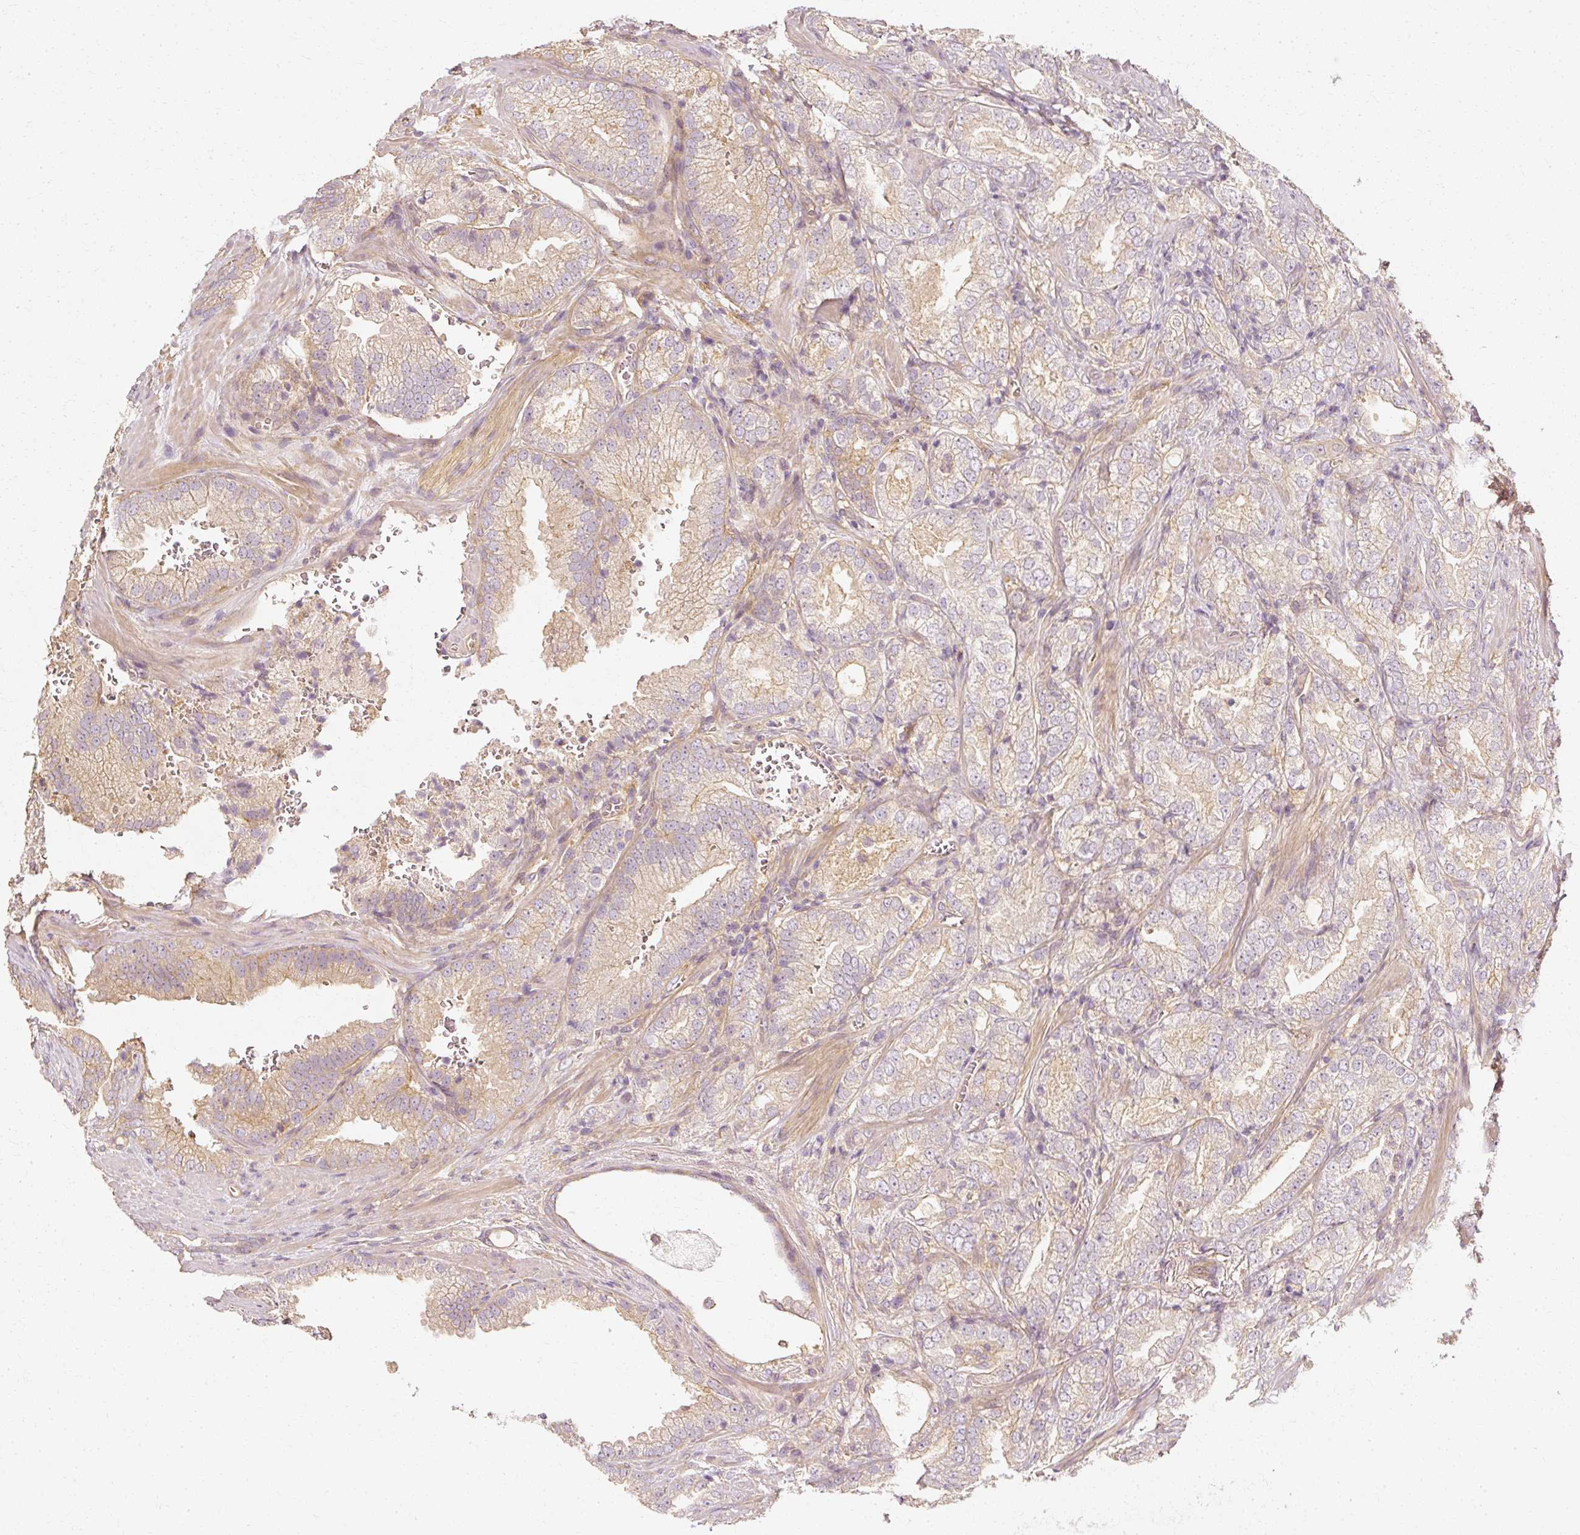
{"staining": {"intensity": "weak", "quantity": "25%-75%", "location": "cytoplasmic/membranous"}, "tissue": "prostate cancer", "cell_type": "Tumor cells", "image_type": "cancer", "snomed": [{"axis": "morphology", "description": "Adenocarcinoma, High grade"}, {"axis": "topography", "description": "Prostate"}], "caption": "Immunohistochemical staining of prostate high-grade adenocarcinoma exhibits low levels of weak cytoplasmic/membranous protein staining in approximately 25%-75% of tumor cells.", "gene": "GNAQ", "patient": {"sex": "male", "age": 63}}